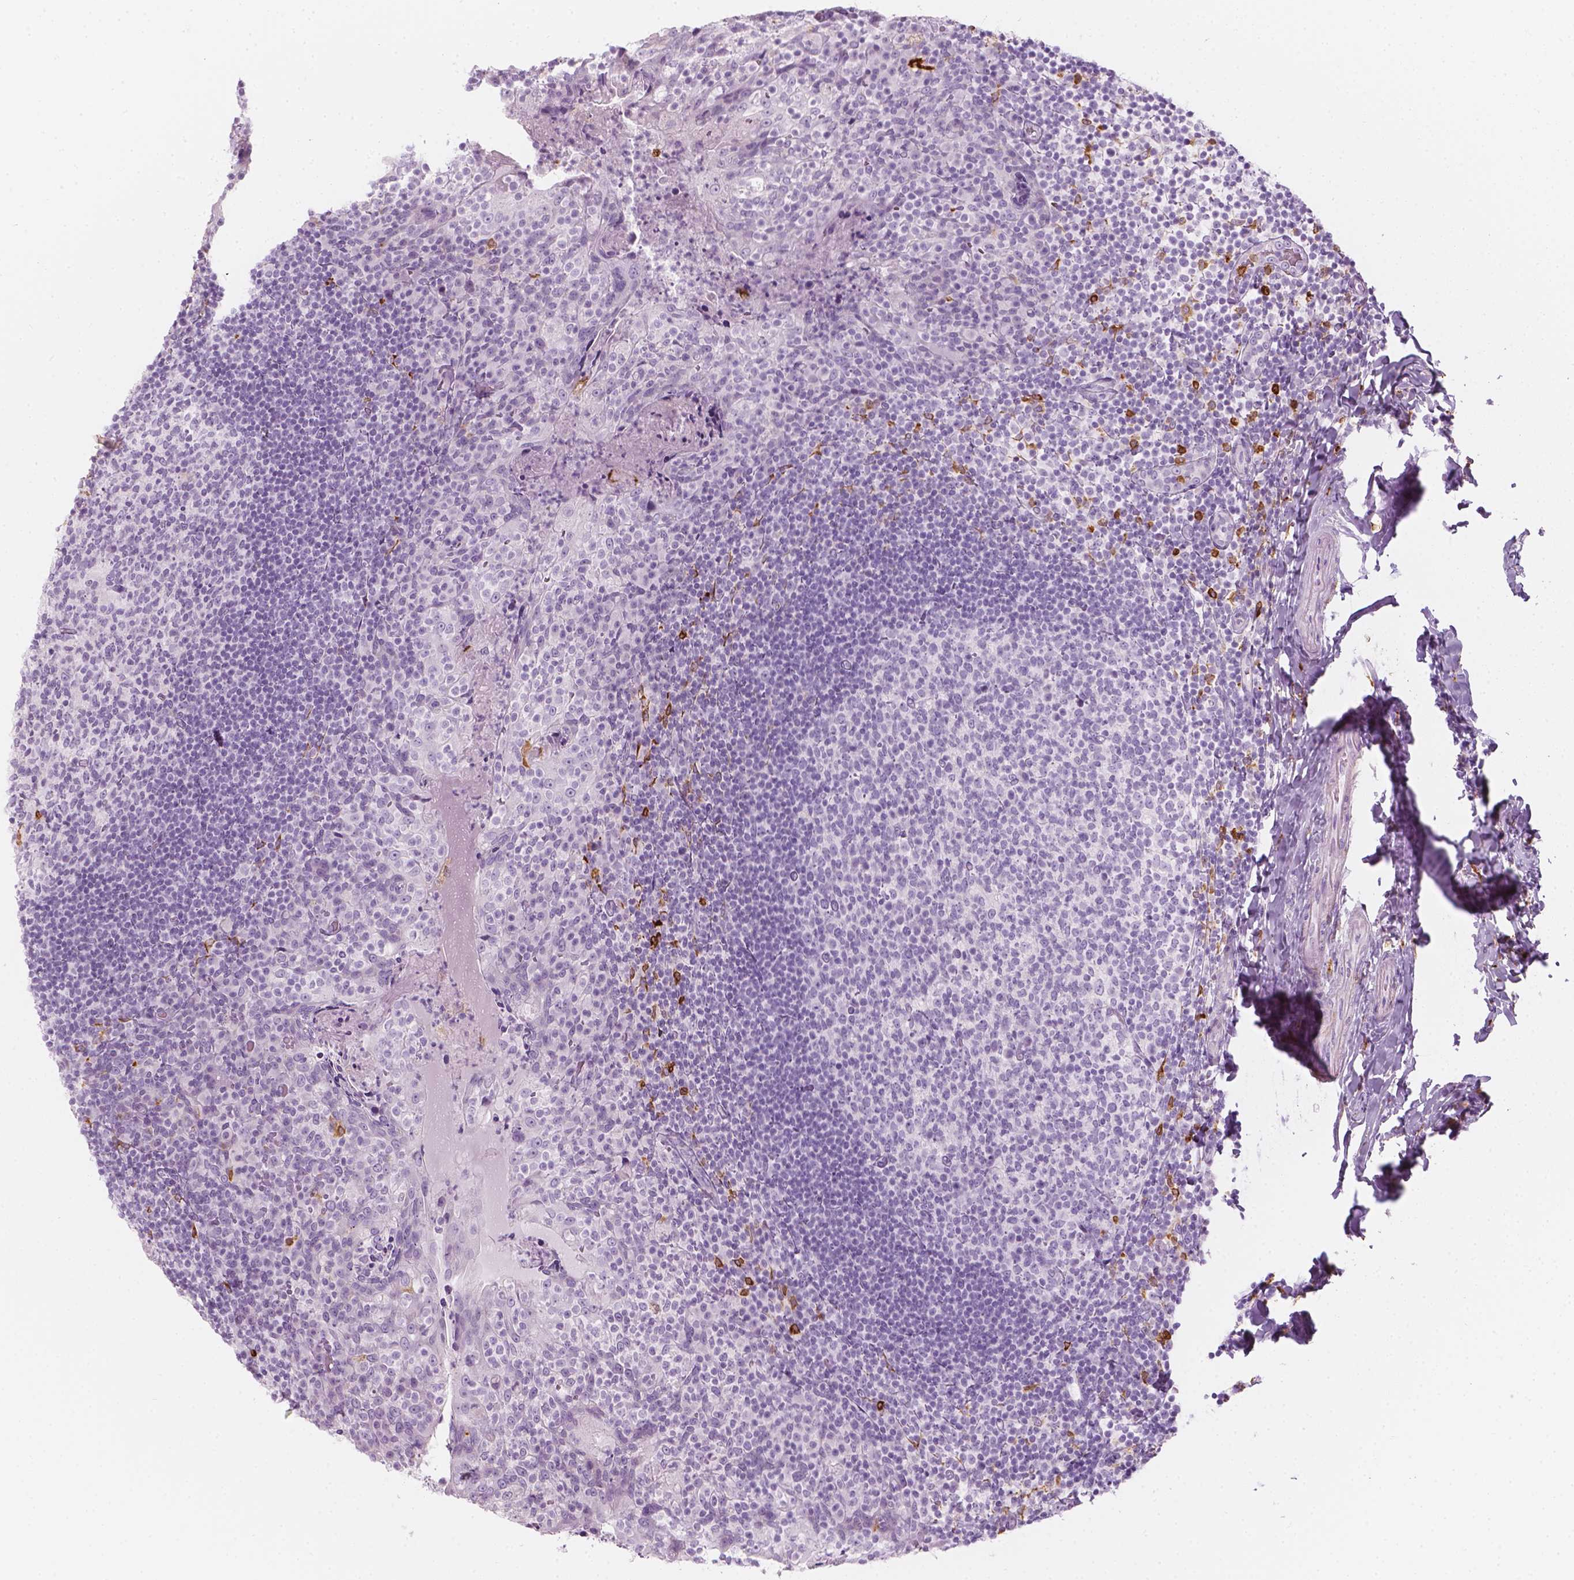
{"staining": {"intensity": "negative", "quantity": "none", "location": "none"}, "tissue": "tonsil", "cell_type": "Germinal center cells", "image_type": "normal", "snomed": [{"axis": "morphology", "description": "Normal tissue, NOS"}, {"axis": "topography", "description": "Tonsil"}], "caption": "Immunohistochemistry histopathology image of unremarkable tonsil stained for a protein (brown), which demonstrates no staining in germinal center cells.", "gene": "CES1", "patient": {"sex": "female", "age": 10}}